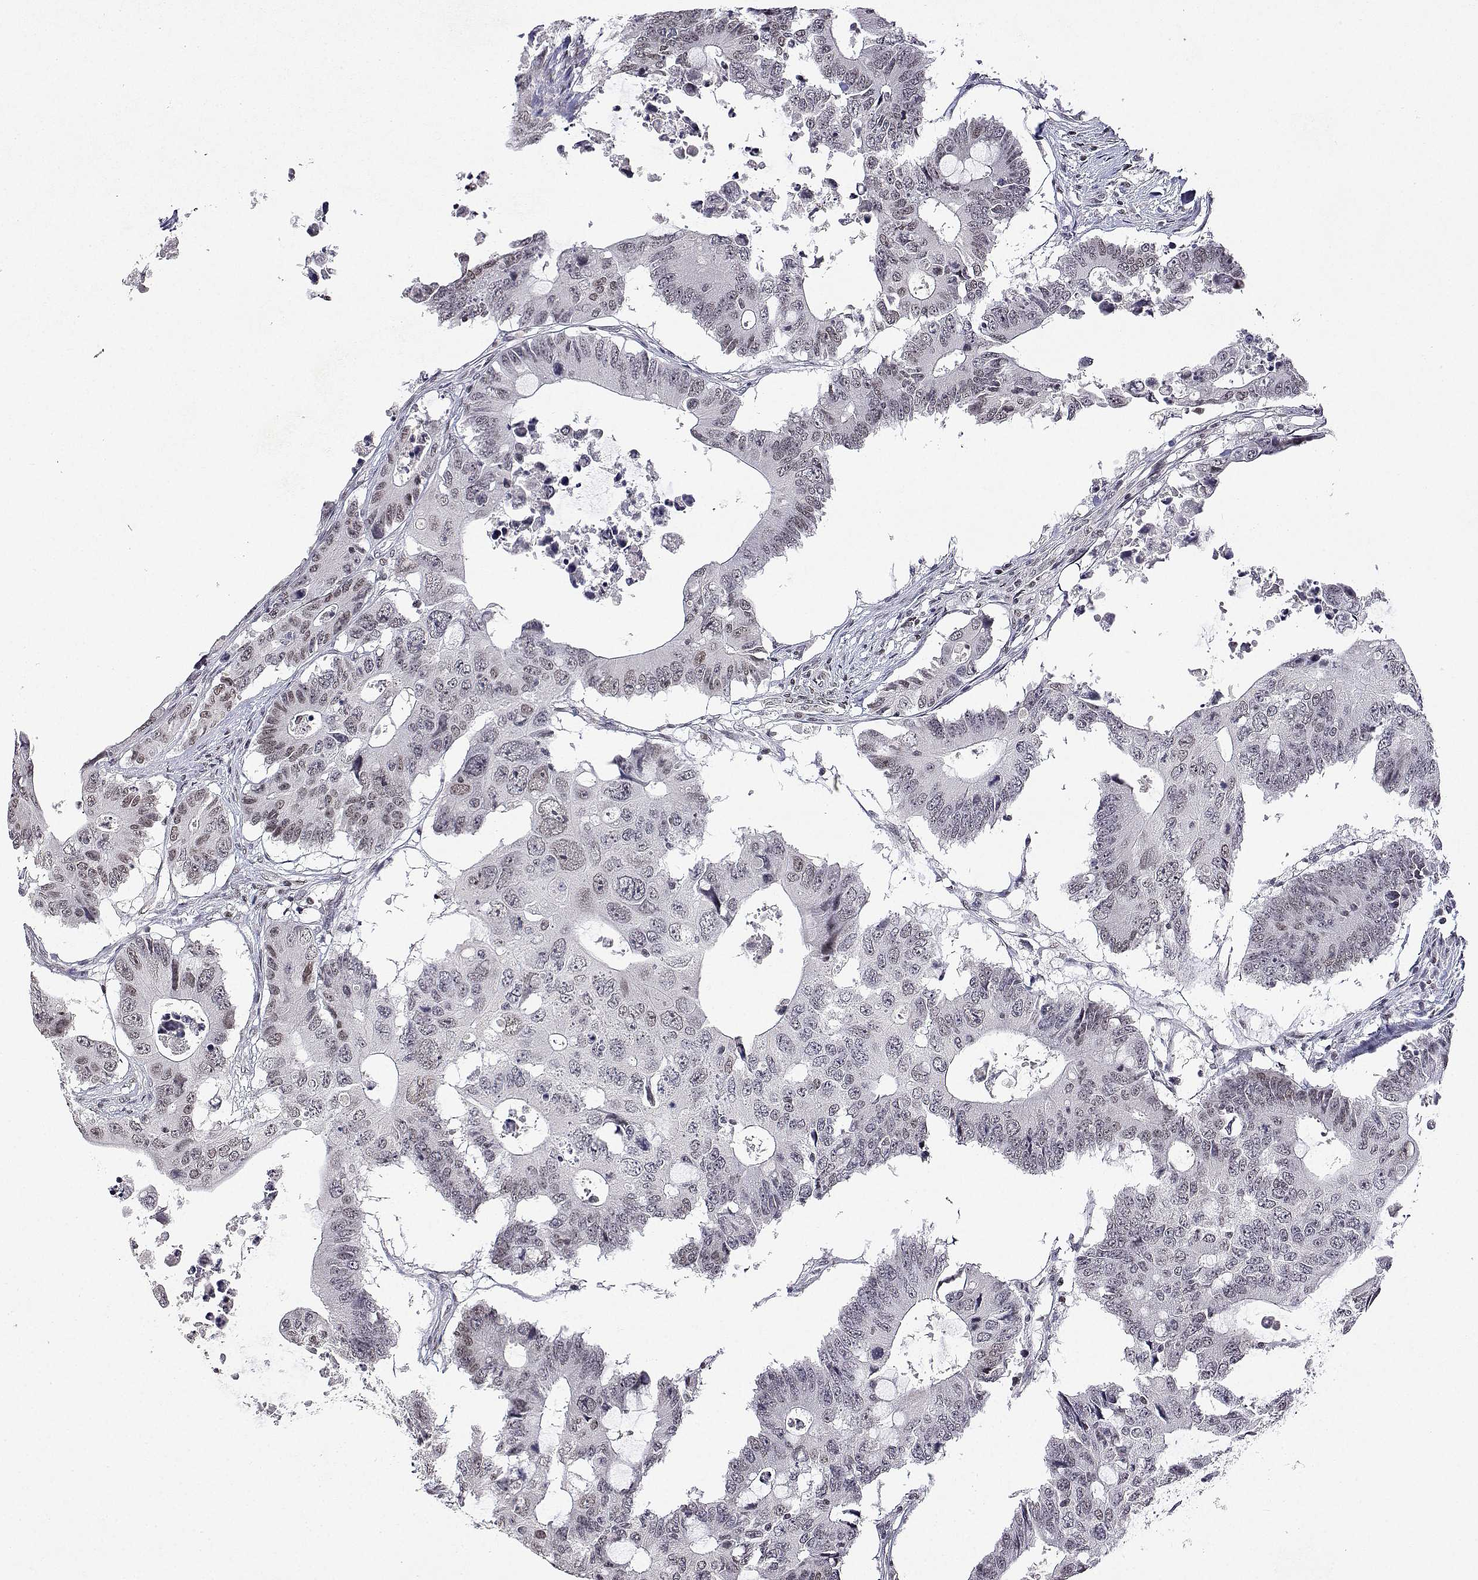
{"staining": {"intensity": "weak", "quantity": "<25%", "location": "nuclear"}, "tissue": "colorectal cancer", "cell_type": "Tumor cells", "image_type": "cancer", "snomed": [{"axis": "morphology", "description": "Adenocarcinoma, NOS"}, {"axis": "topography", "description": "Colon"}], "caption": "A histopathology image of colorectal cancer (adenocarcinoma) stained for a protein reveals no brown staining in tumor cells. The staining was performed using DAB to visualize the protein expression in brown, while the nuclei were stained in blue with hematoxylin (Magnification: 20x).", "gene": "XPC", "patient": {"sex": "male", "age": 71}}